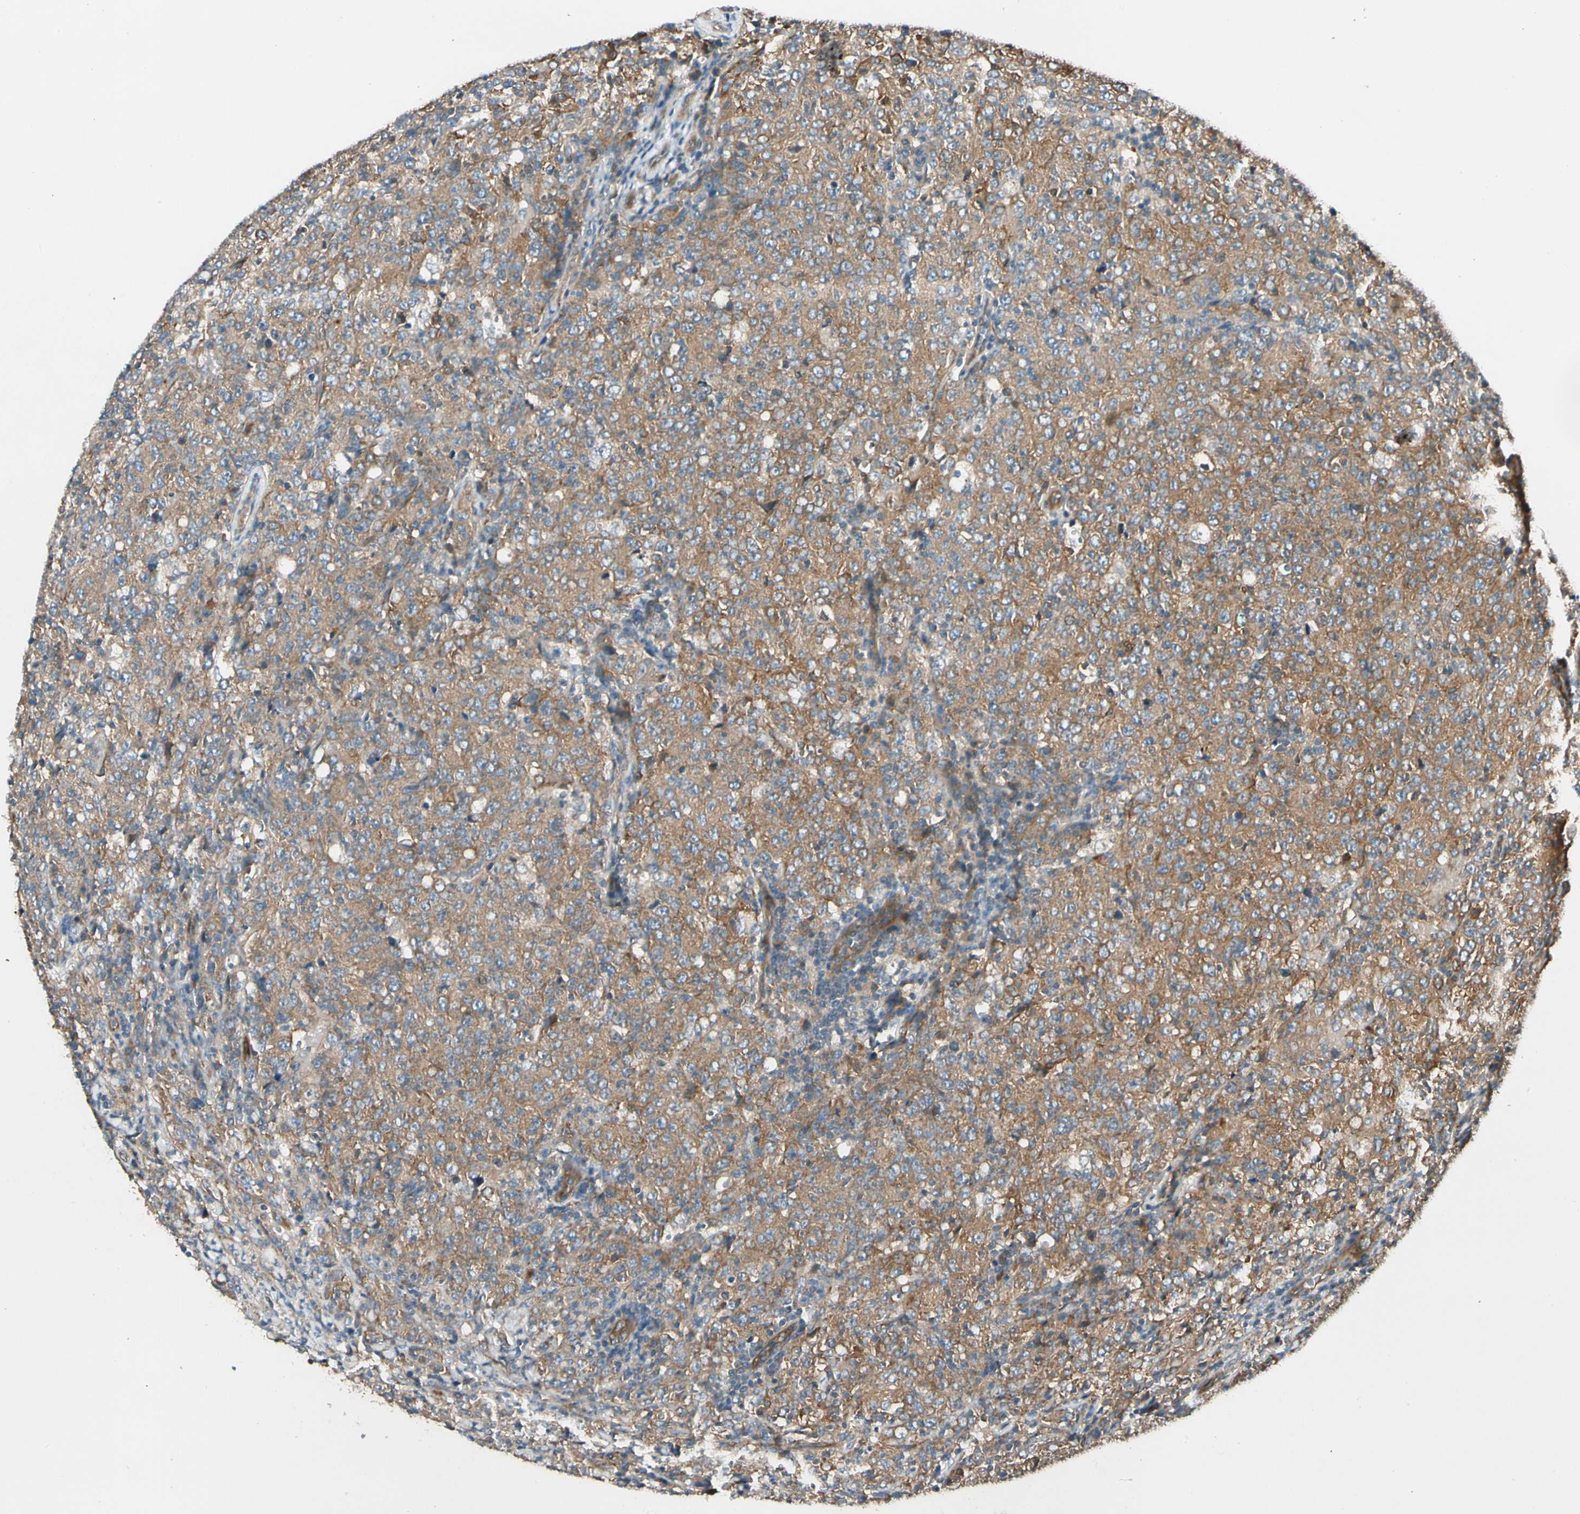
{"staining": {"intensity": "negative", "quantity": "none", "location": "none"}, "tissue": "lymphoma", "cell_type": "Tumor cells", "image_type": "cancer", "snomed": [{"axis": "morphology", "description": "Malignant lymphoma, non-Hodgkin's type, High grade"}, {"axis": "topography", "description": "Tonsil"}], "caption": "High power microscopy micrograph of an IHC histopathology image of lymphoma, revealing no significant expression in tumor cells.", "gene": "ROCK2", "patient": {"sex": "female", "age": 36}}